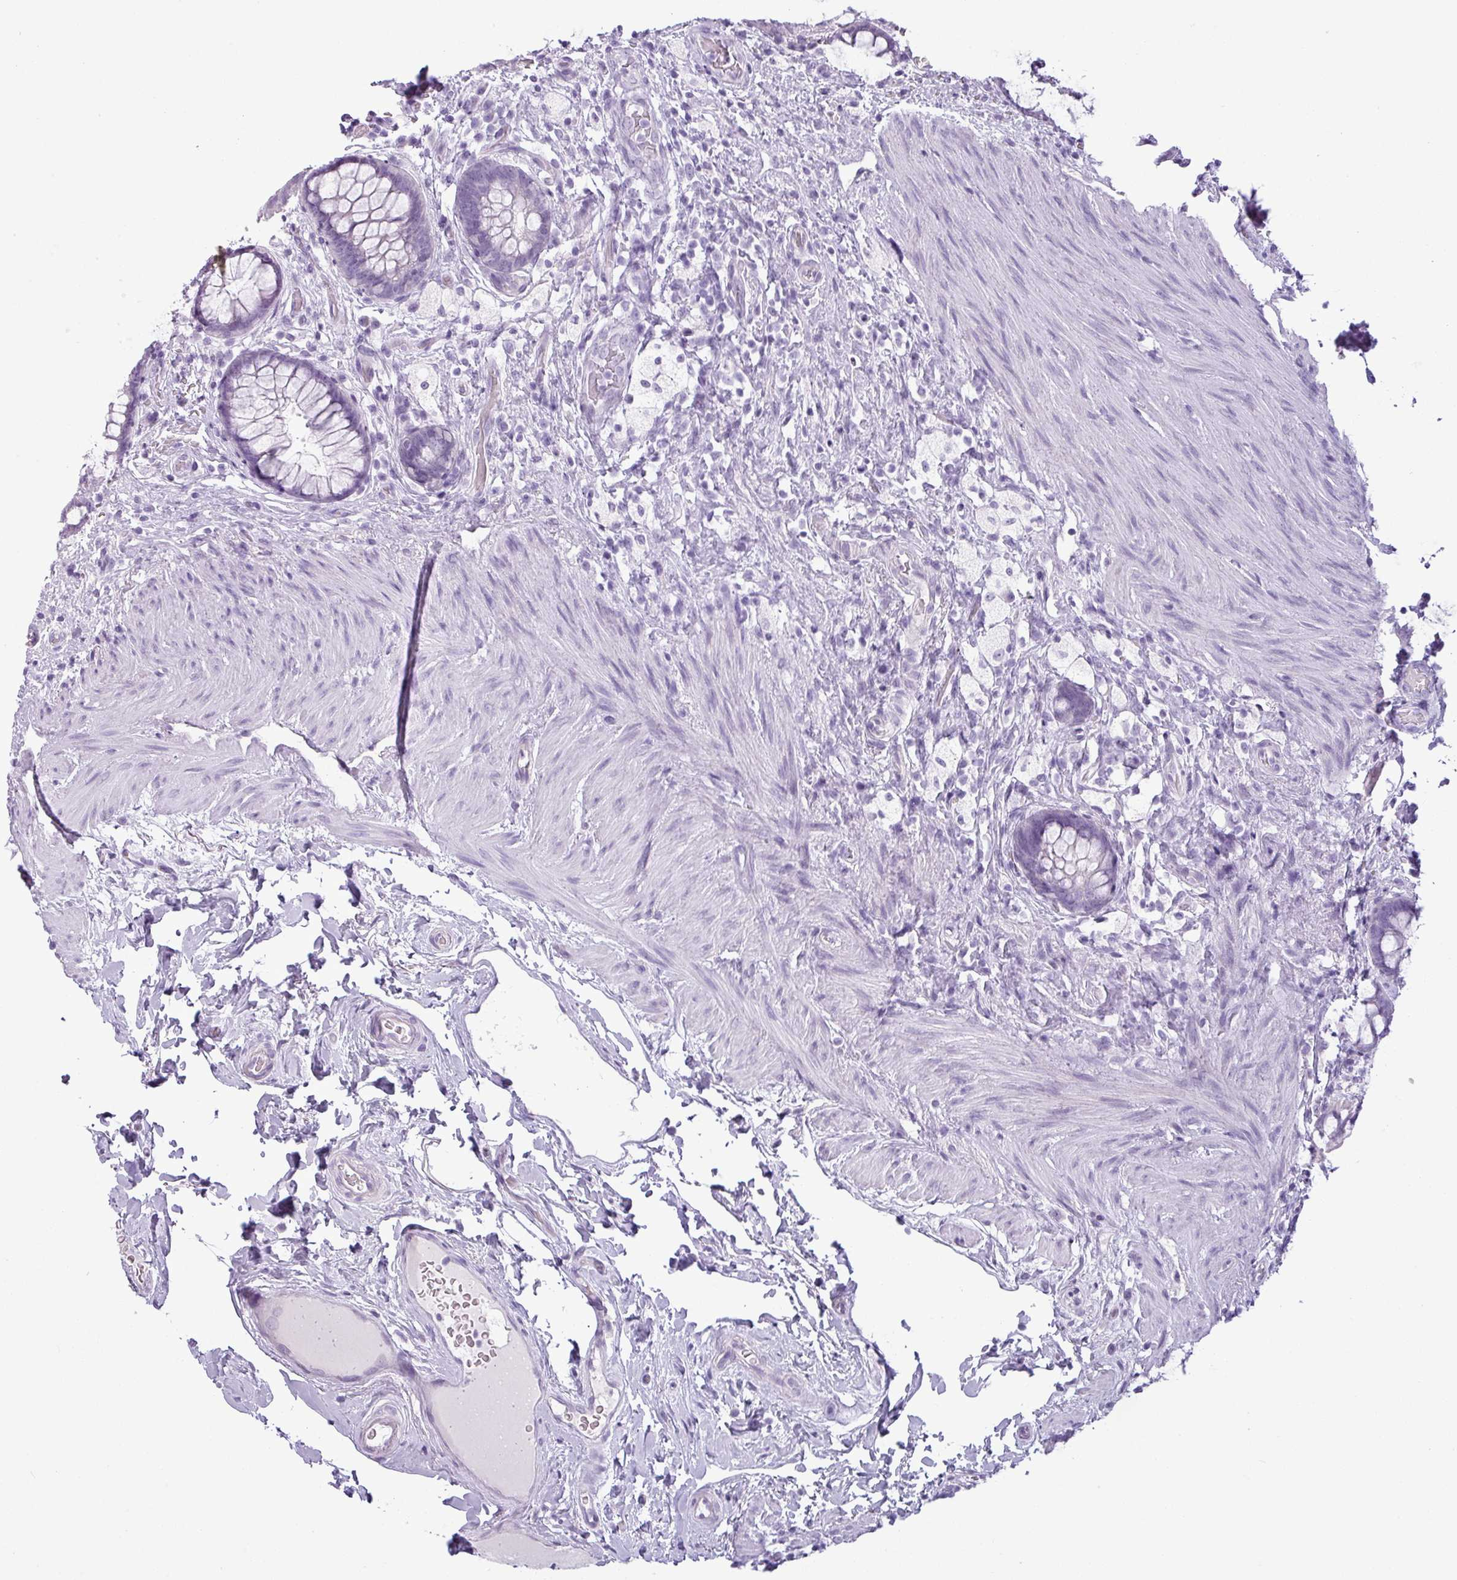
{"staining": {"intensity": "negative", "quantity": "none", "location": "none"}, "tissue": "rectum", "cell_type": "Glandular cells", "image_type": "normal", "snomed": [{"axis": "morphology", "description": "Normal tissue, NOS"}, {"axis": "topography", "description": "Rectum"}, {"axis": "topography", "description": "Peripheral nerve tissue"}], "caption": "Photomicrograph shows no protein positivity in glandular cells of benign rectum. The staining was performed using DAB (3,3'-diaminobenzidine) to visualize the protein expression in brown, while the nuclei were stained in blue with hematoxylin (Magnification: 20x).", "gene": "CDH16", "patient": {"sex": "female", "age": 69}}